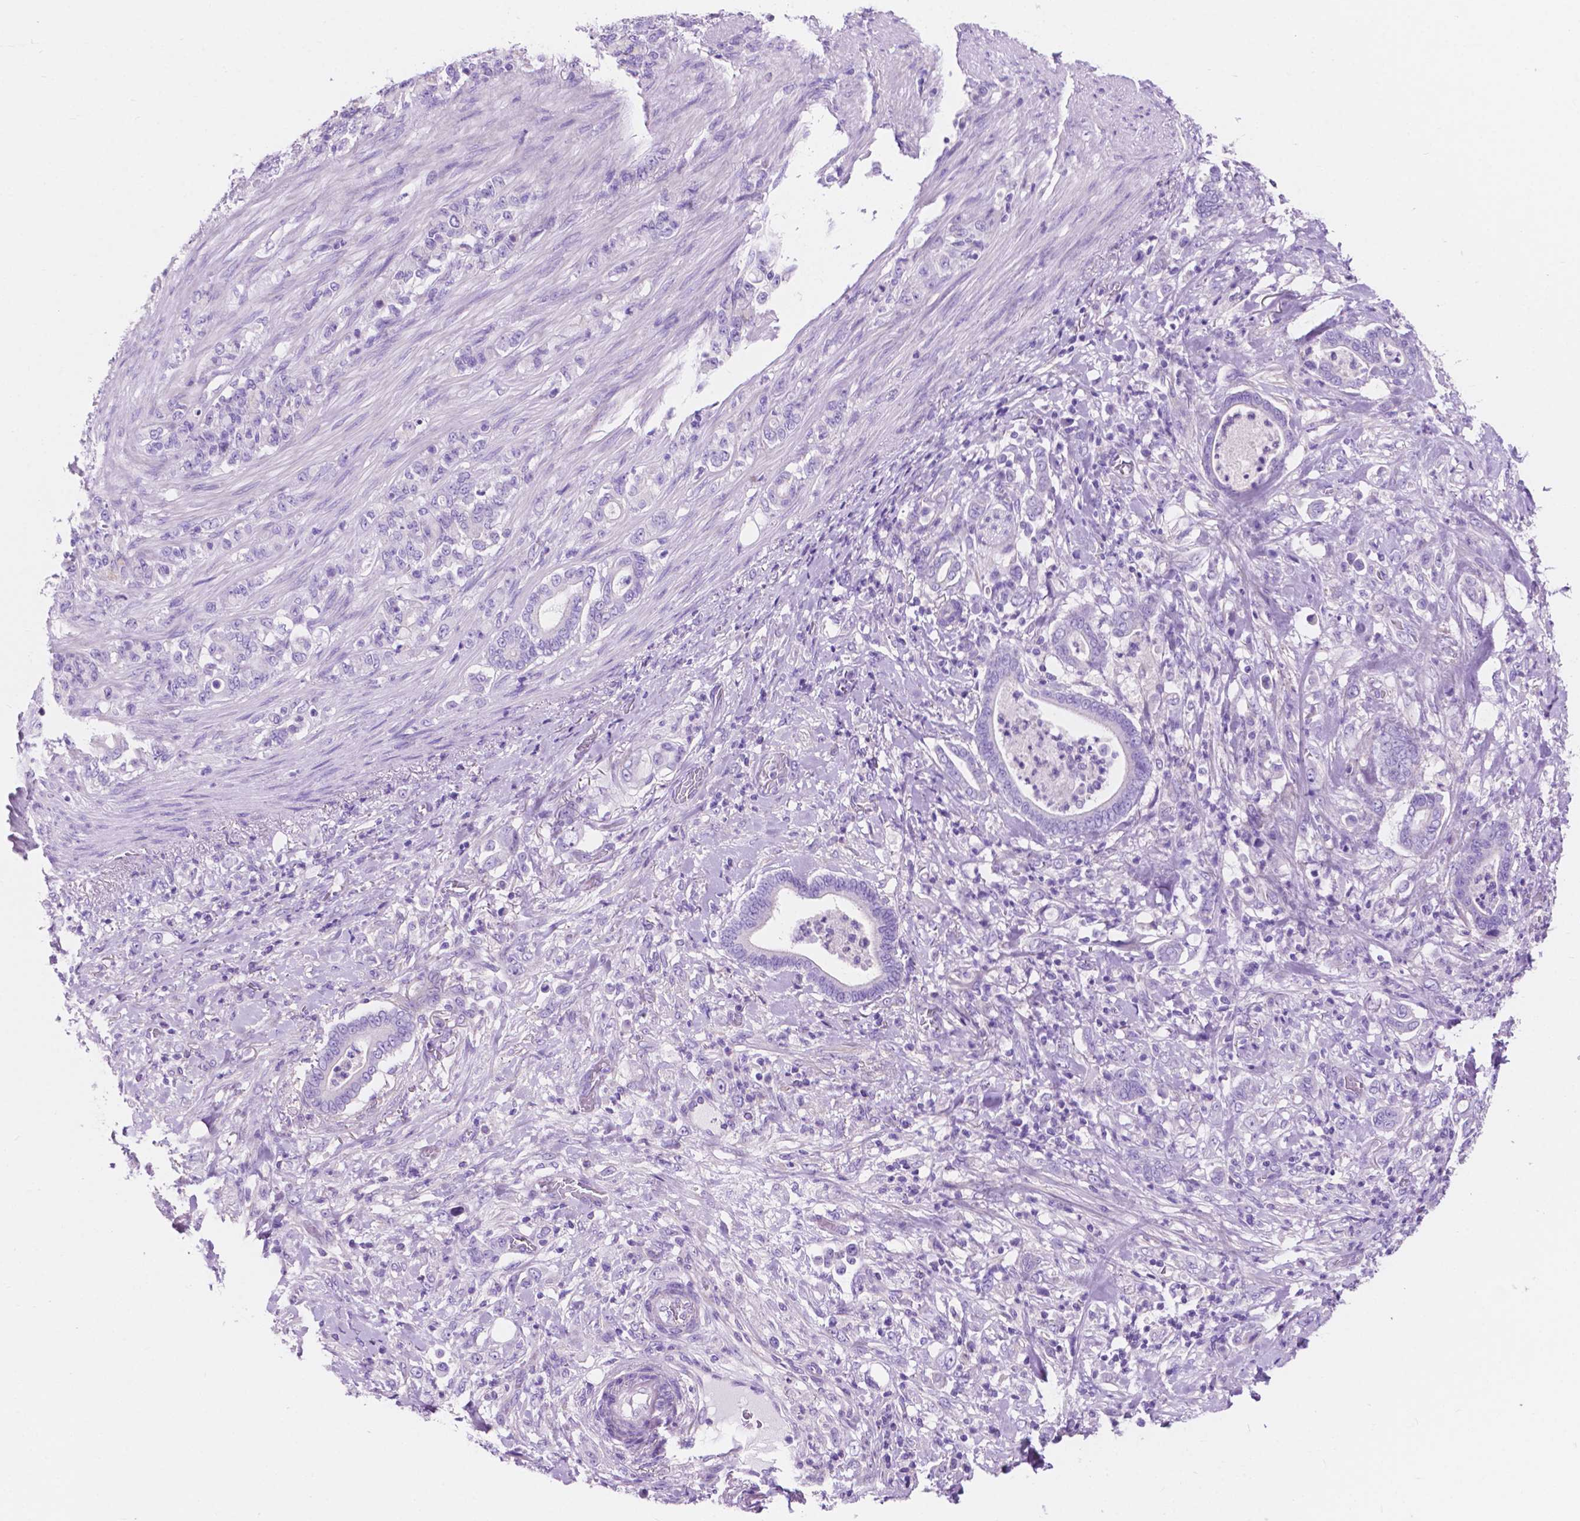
{"staining": {"intensity": "negative", "quantity": "none", "location": "none"}, "tissue": "stomach cancer", "cell_type": "Tumor cells", "image_type": "cancer", "snomed": [{"axis": "morphology", "description": "Adenocarcinoma, NOS"}, {"axis": "topography", "description": "Stomach"}], "caption": "Human stomach cancer stained for a protein using immunohistochemistry demonstrates no positivity in tumor cells.", "gene": "IGFN1", "patient": {"sex": "female", "age": 79}}